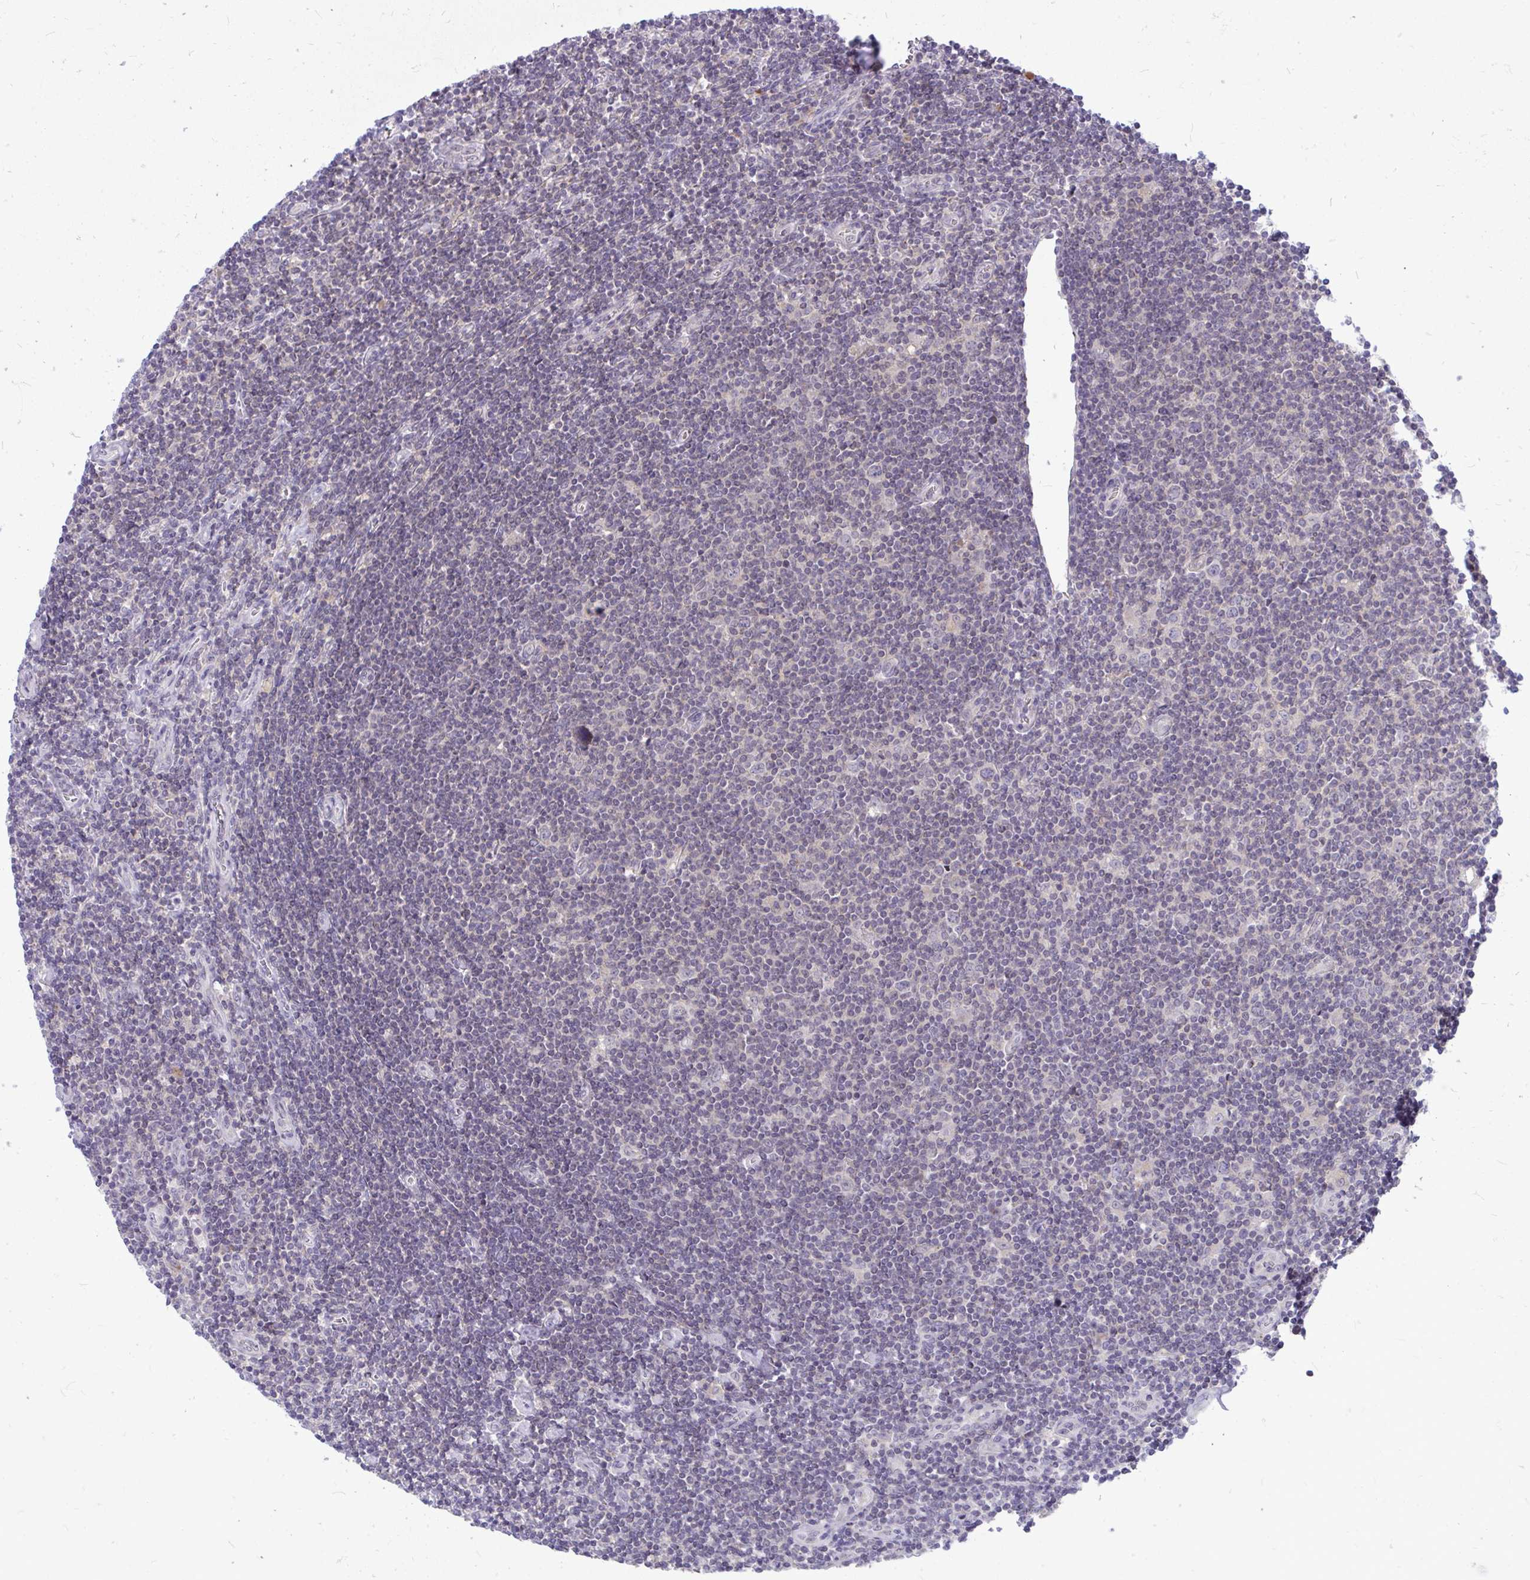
{"staining": {"intensity": "negative", "quantity": "none", "location": "none"}, "tissue": "lymphoma", "cell_type": "Tumor cells", "image_type": "cancer", "snomed": [{"axis": "morphology", "description": "Hodgkin's disease, NOS"}, {"axis": "topography", "description": "Lymph node"}], "caption": "An IHC photomicrograph of lymphoma is shown. There is no staining in tumor cells of lymphoma.", "gene": "ZSCAN25", "patient": {"sex": "male", "age": 40}}